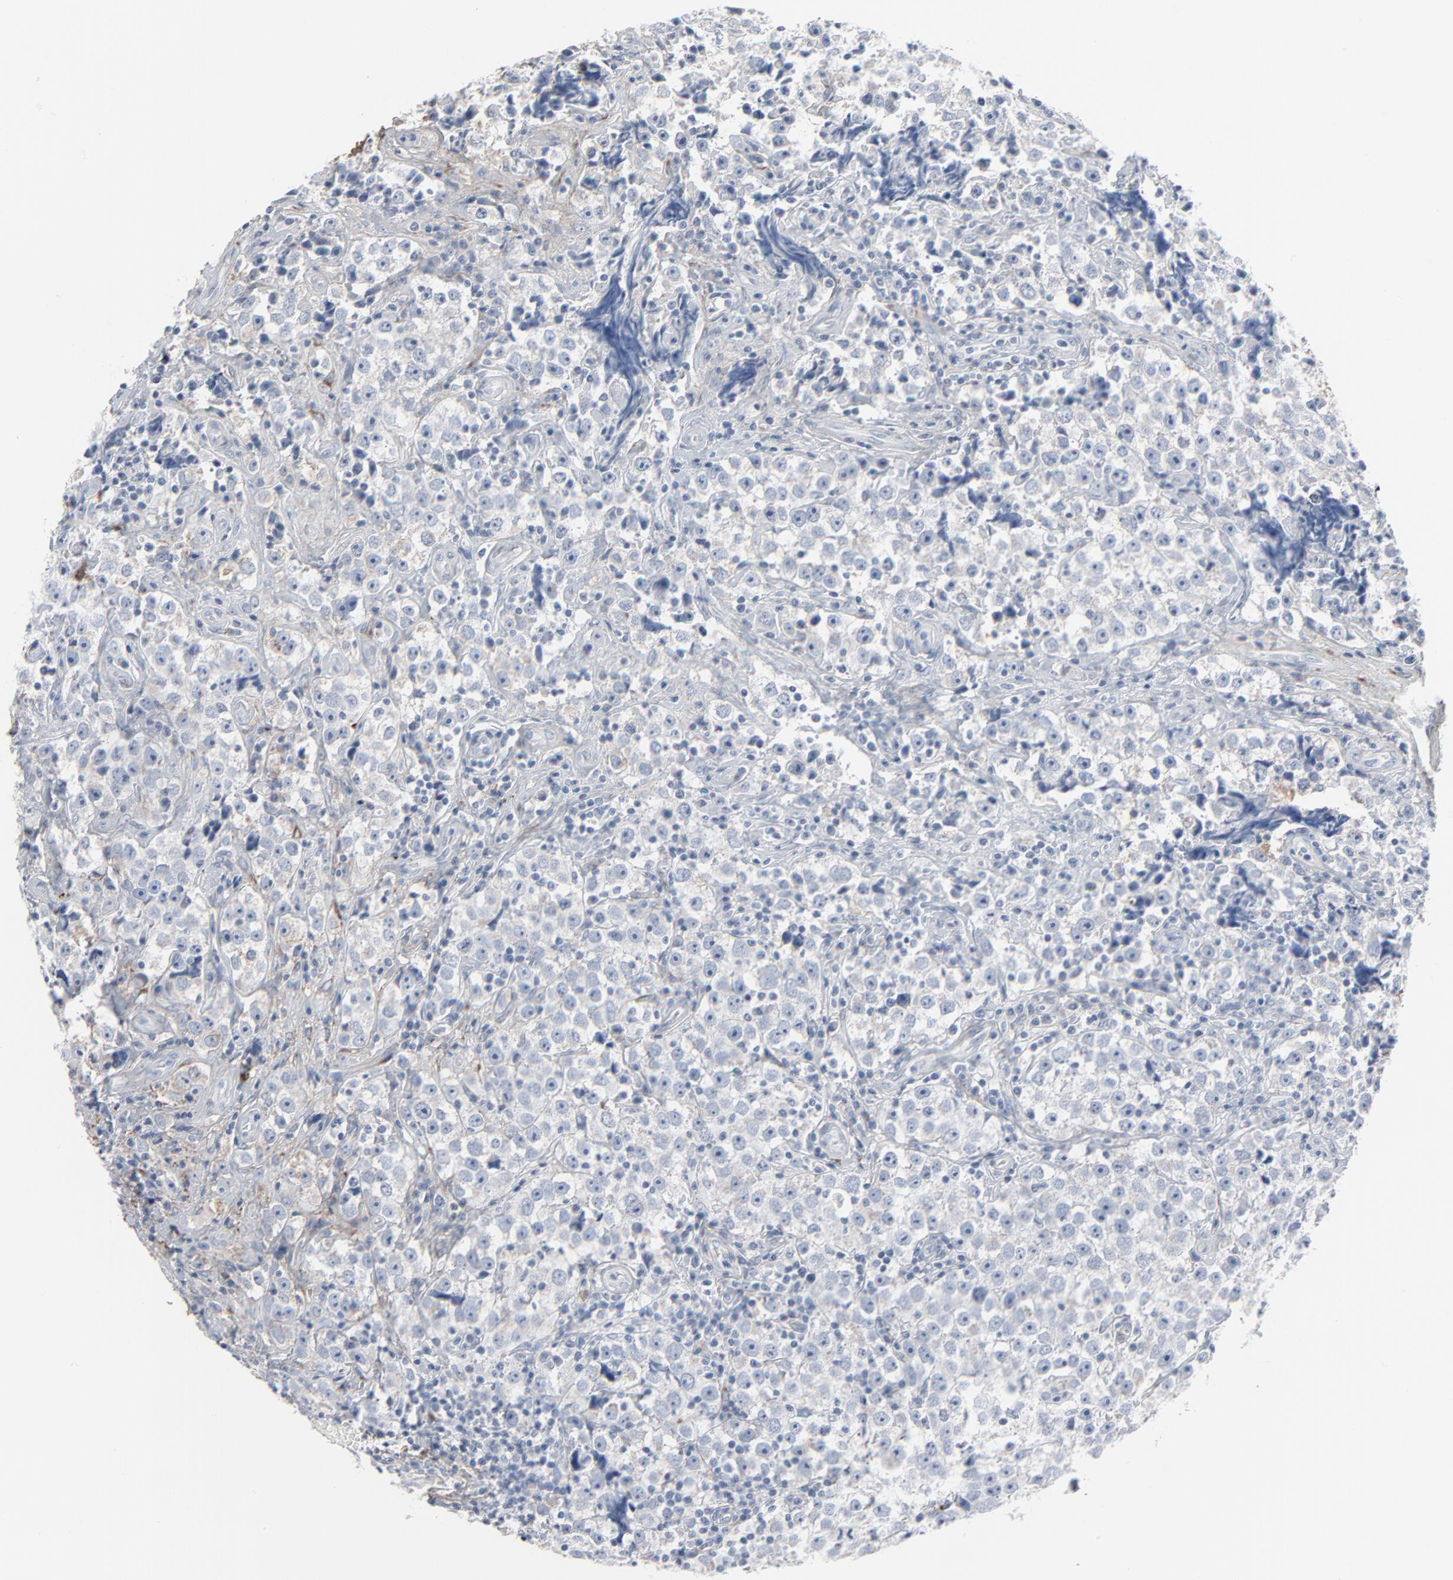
{"staining": {"intensity": "negative", "quantity": "none", "location": "none"}, "tissue": "testis cancer", "cell_type": "Tumor cells", "image_type": "cancer", "snomed": [{"axis": "morphology", "description": "Seminoma, NOS"}, {"axis": "topography", "description": "Testis"}], "caption": "A high-resolution photomicrograph shows immunohistochemistry staining of testis seminoma, which shows no significant positivity in tumor cells.", "gene": "BGN", "patient": {"sex": "male", "age": 32}}